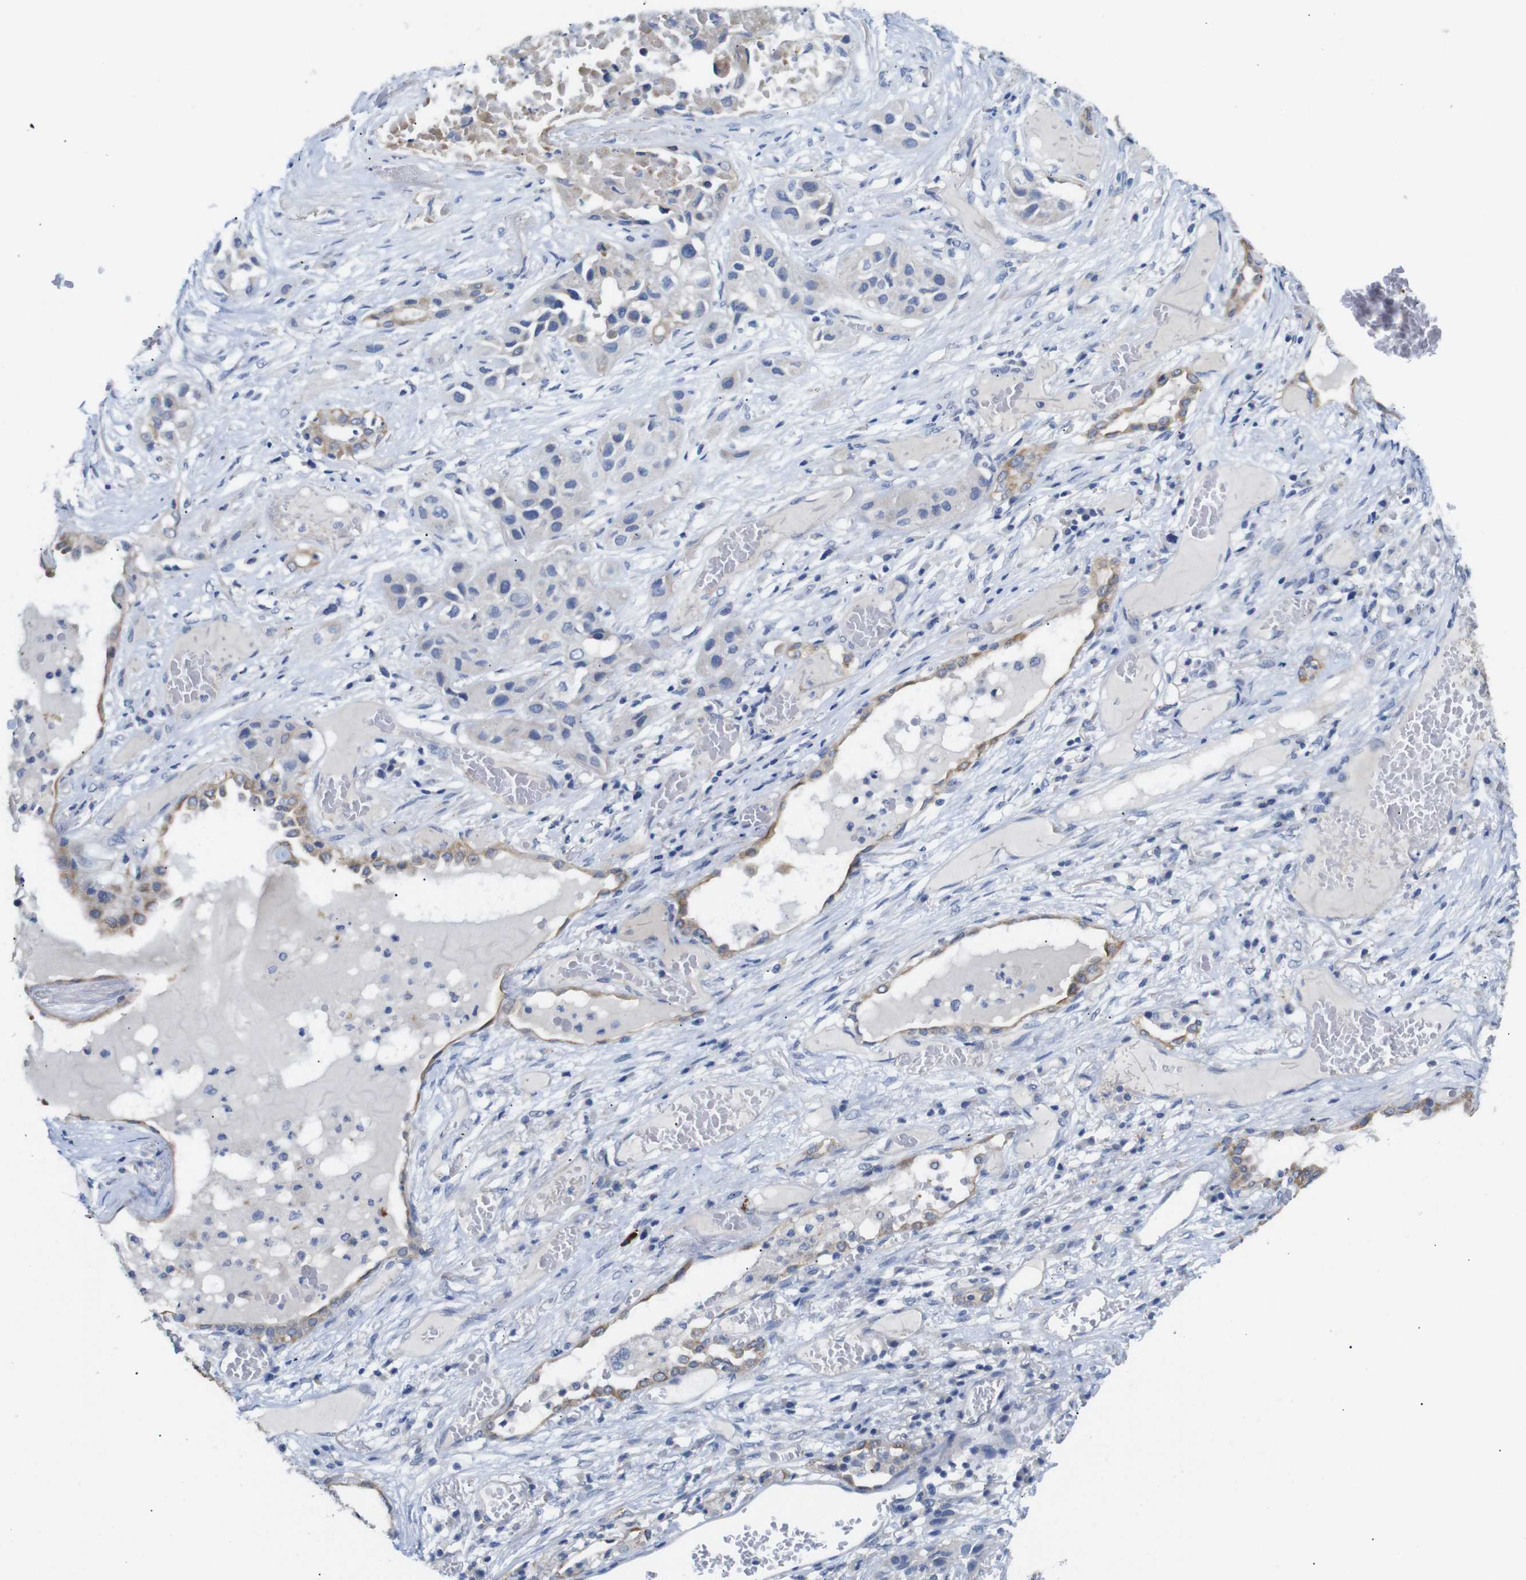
{"staining": {"intensity": "moderate", "quantity": "25%-75%", "location": "cytoplasmic/membranous"}, "tissue": "lung cancer", "cell_type": "Tumor cells", "image_type": "cancer", "snomed": [{"axis": "morphology", "description": "Squamous cell carcinoma, NOS"}, {"axis": "topography", "description": "Lung"}], "caption": "Immunohistochemistry (IHC) image of human lung squamous cell carcinoma stained for a protein (brown), which reveals medium levels of moderate cytoplasmic/membranous positivity in approximately 25%-75% of tumor cells.", "gene": "ALOX15", "patient": {"sex": "male", "age": 71}}